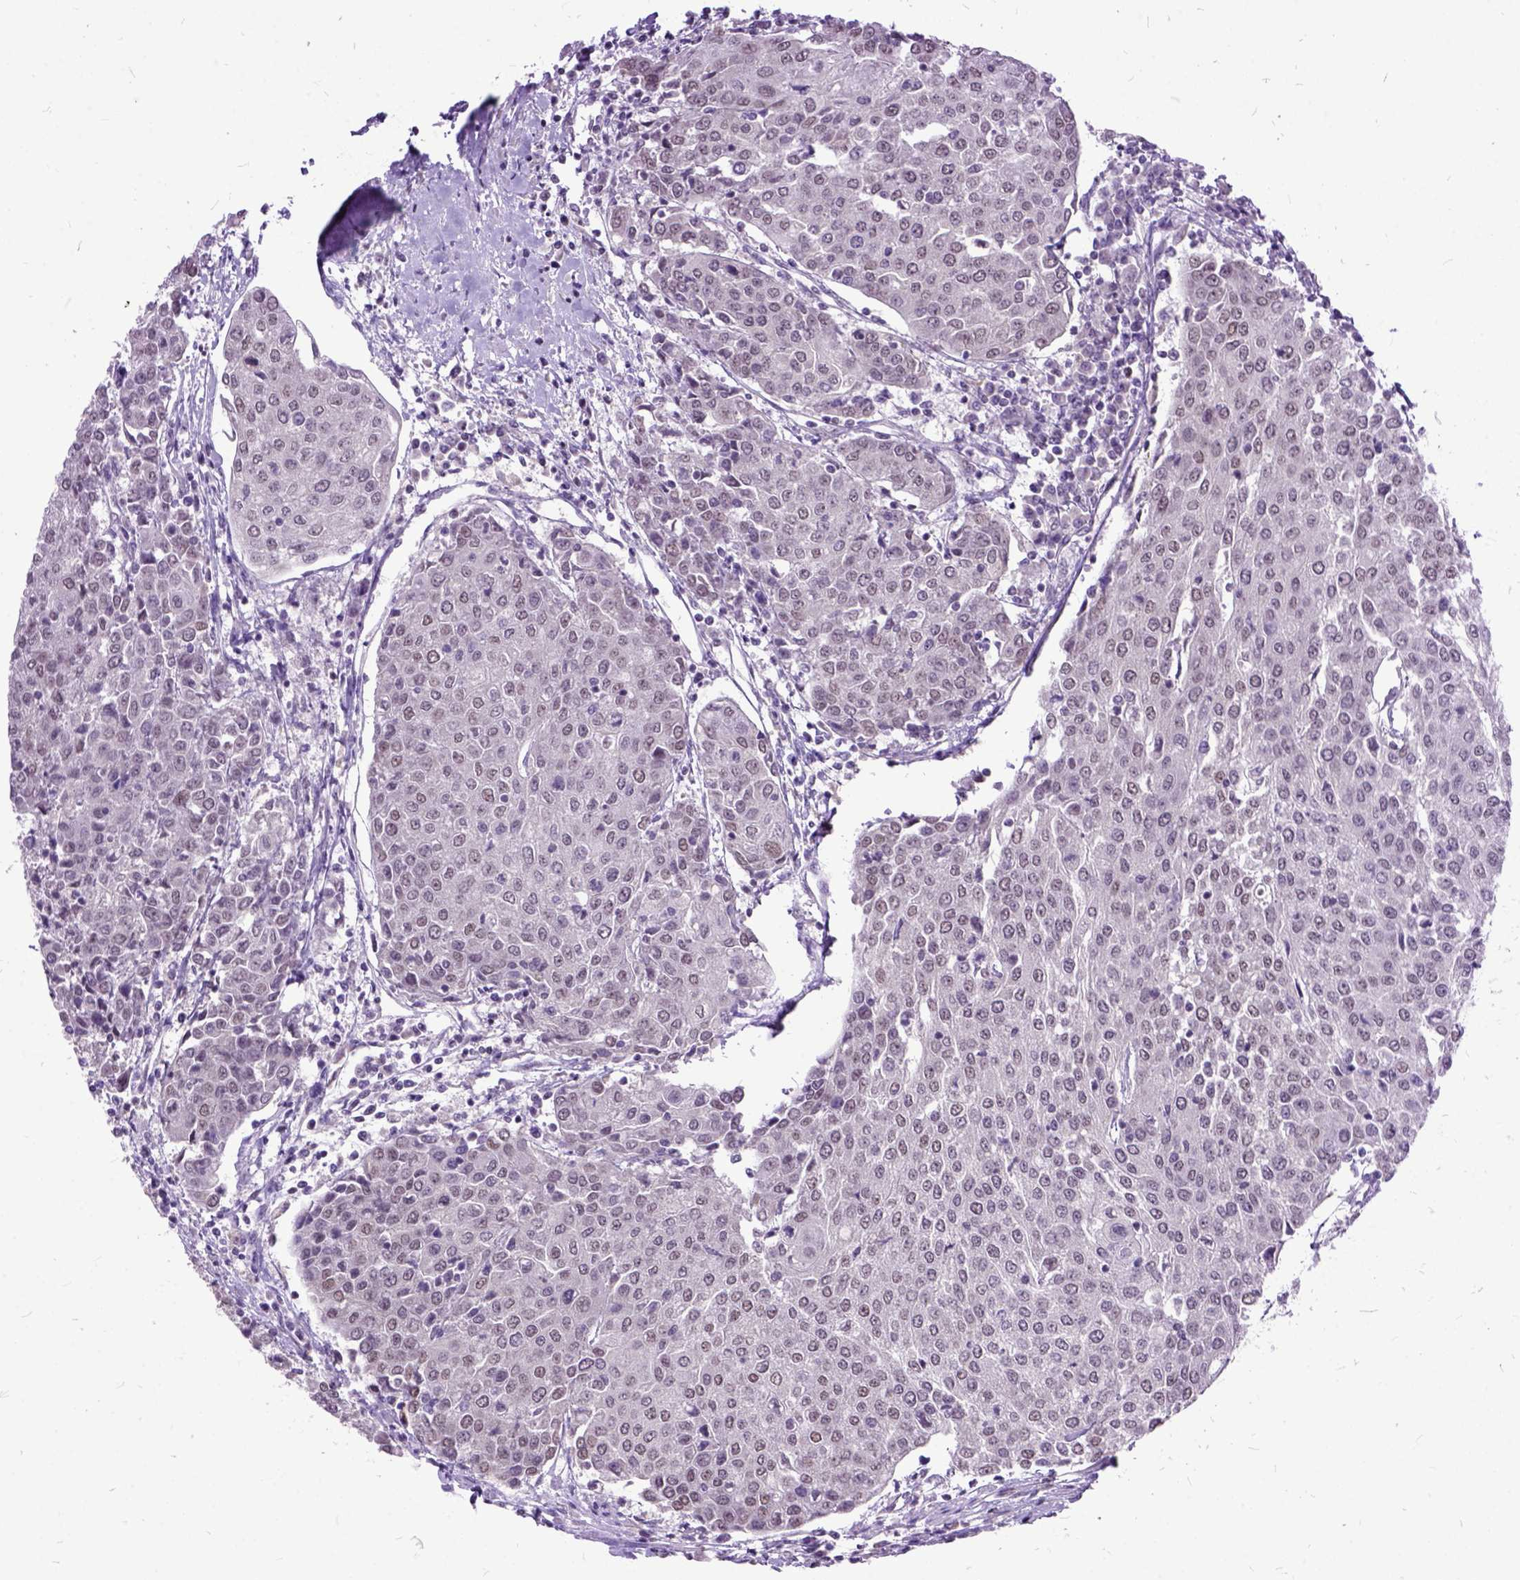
{"staining": {"intensity": "weak", "quantity": "25%-75%", "location": "nuclear"}, "tissue": "urothelial cancer", "cell_type": "Tumor cells", "image_type": "cancer", "snomed": [{"axis": "morphology", "description": "Urothelial carcinoma, High grade"}, {"axis": "topography", "description": "Urinary bladder"}], "caption": "Immunohistochemical staining of high-grade urothelial carcinoma shows weak nuclear protein positivity in approximately 25%-75% of tumor cells.", "gene": "ORC5", "patient": {"sex": "female", "age": 85}}